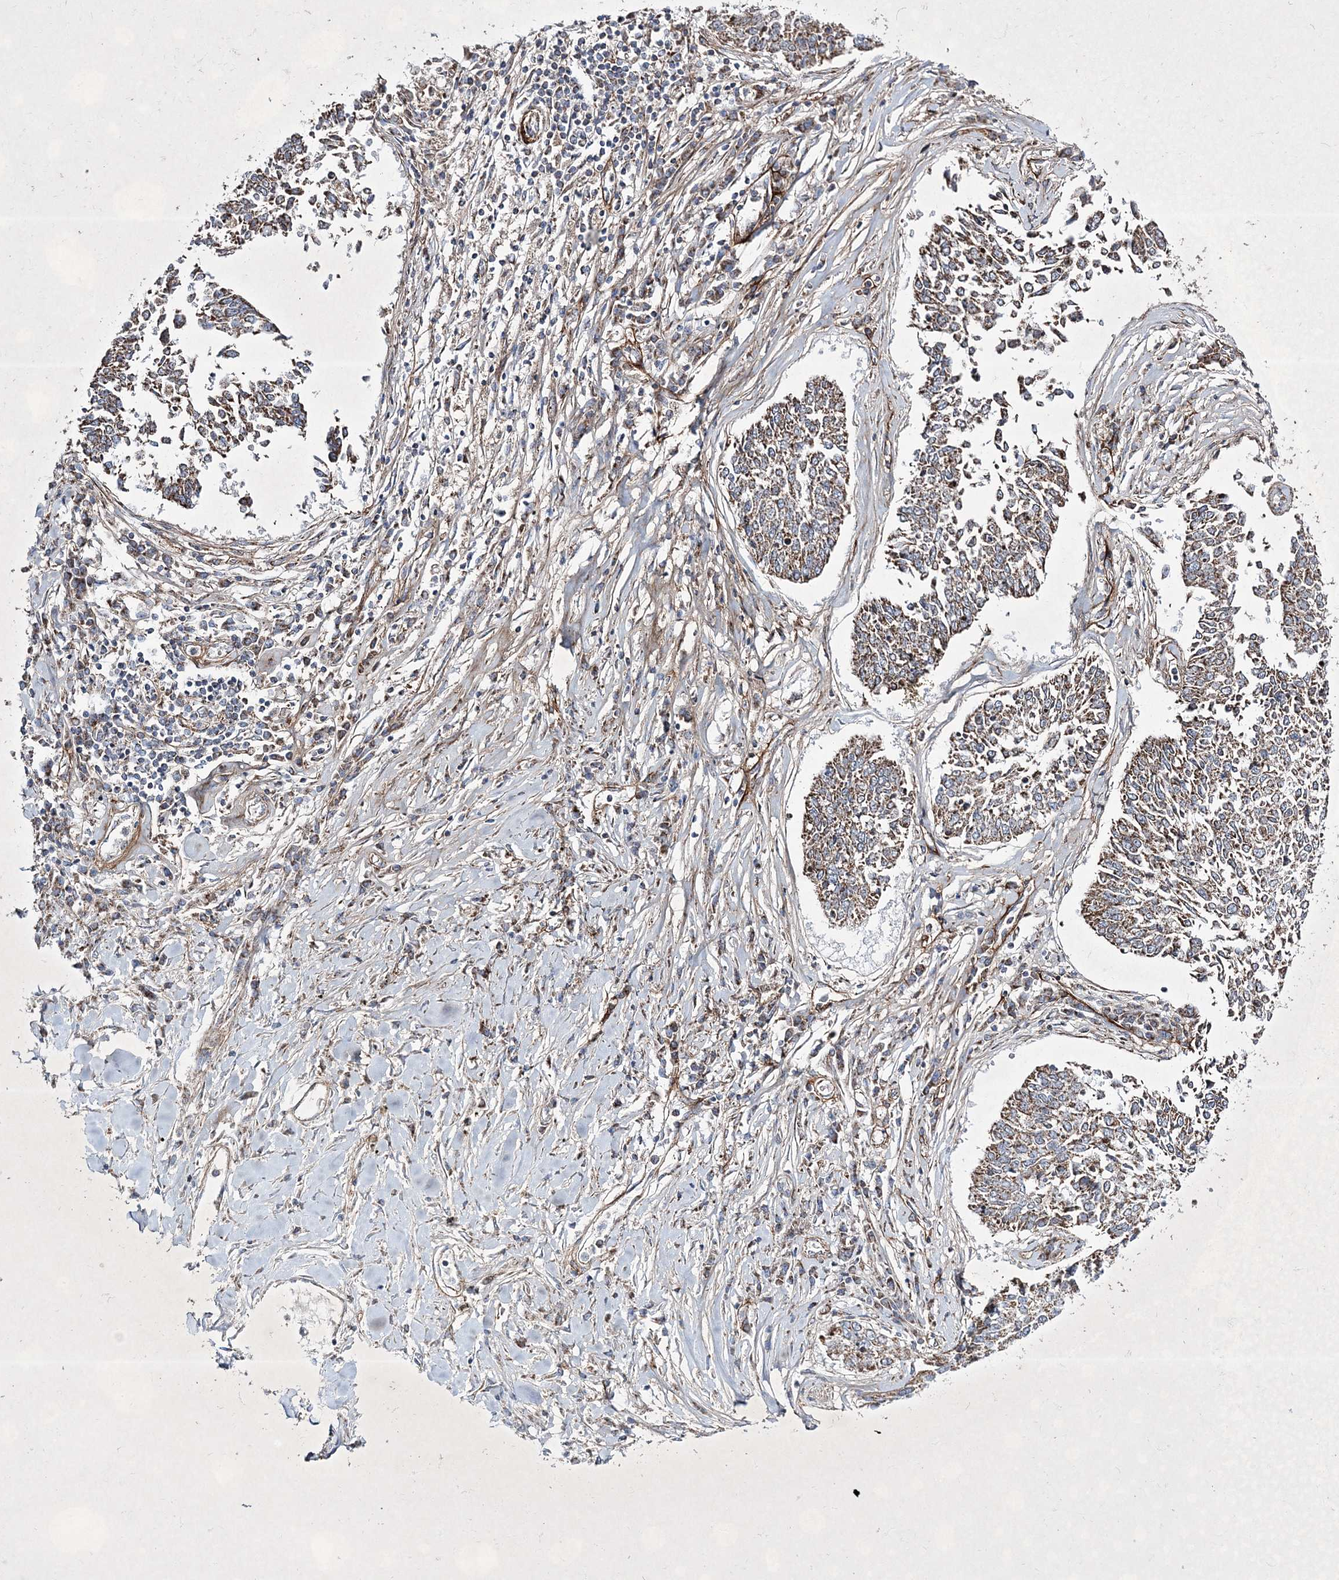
{"staining": {"intensity": "moderate", "quantity": ">75%", "location": "cytoplasmic/membranous"}, "tissue": "lung cancer", "cell_type": "Tumor cells", "image_type": "cancer", "snomed": [{"axis": "morphology", "description": "Normal tissue, NOS"}, {"axis": "morphology", "description": "Squamous cell carcinoma, NOS"}, {"axis": "topography", "description": "Cartilage tissue"}, {"axis": "topography", "description": "Bronchus"}, {"axis": "topography", "description": "Lung"}, {"axis": "topography", "description": "Peripheral nerve tissue"}], "caption": "Squamous cell carcinoma (lung) was stained to show a protein in brown. There is medium levels of moderate cytoplasmic/membranous staining in about >75% of tumor cells. (DAB (3,3'-diaminobenzidine) IHC, brown staining for protein, blue staining for nuclei).", "gene": "RICTOR", "patient": {"sex": "female", "age": 49}}